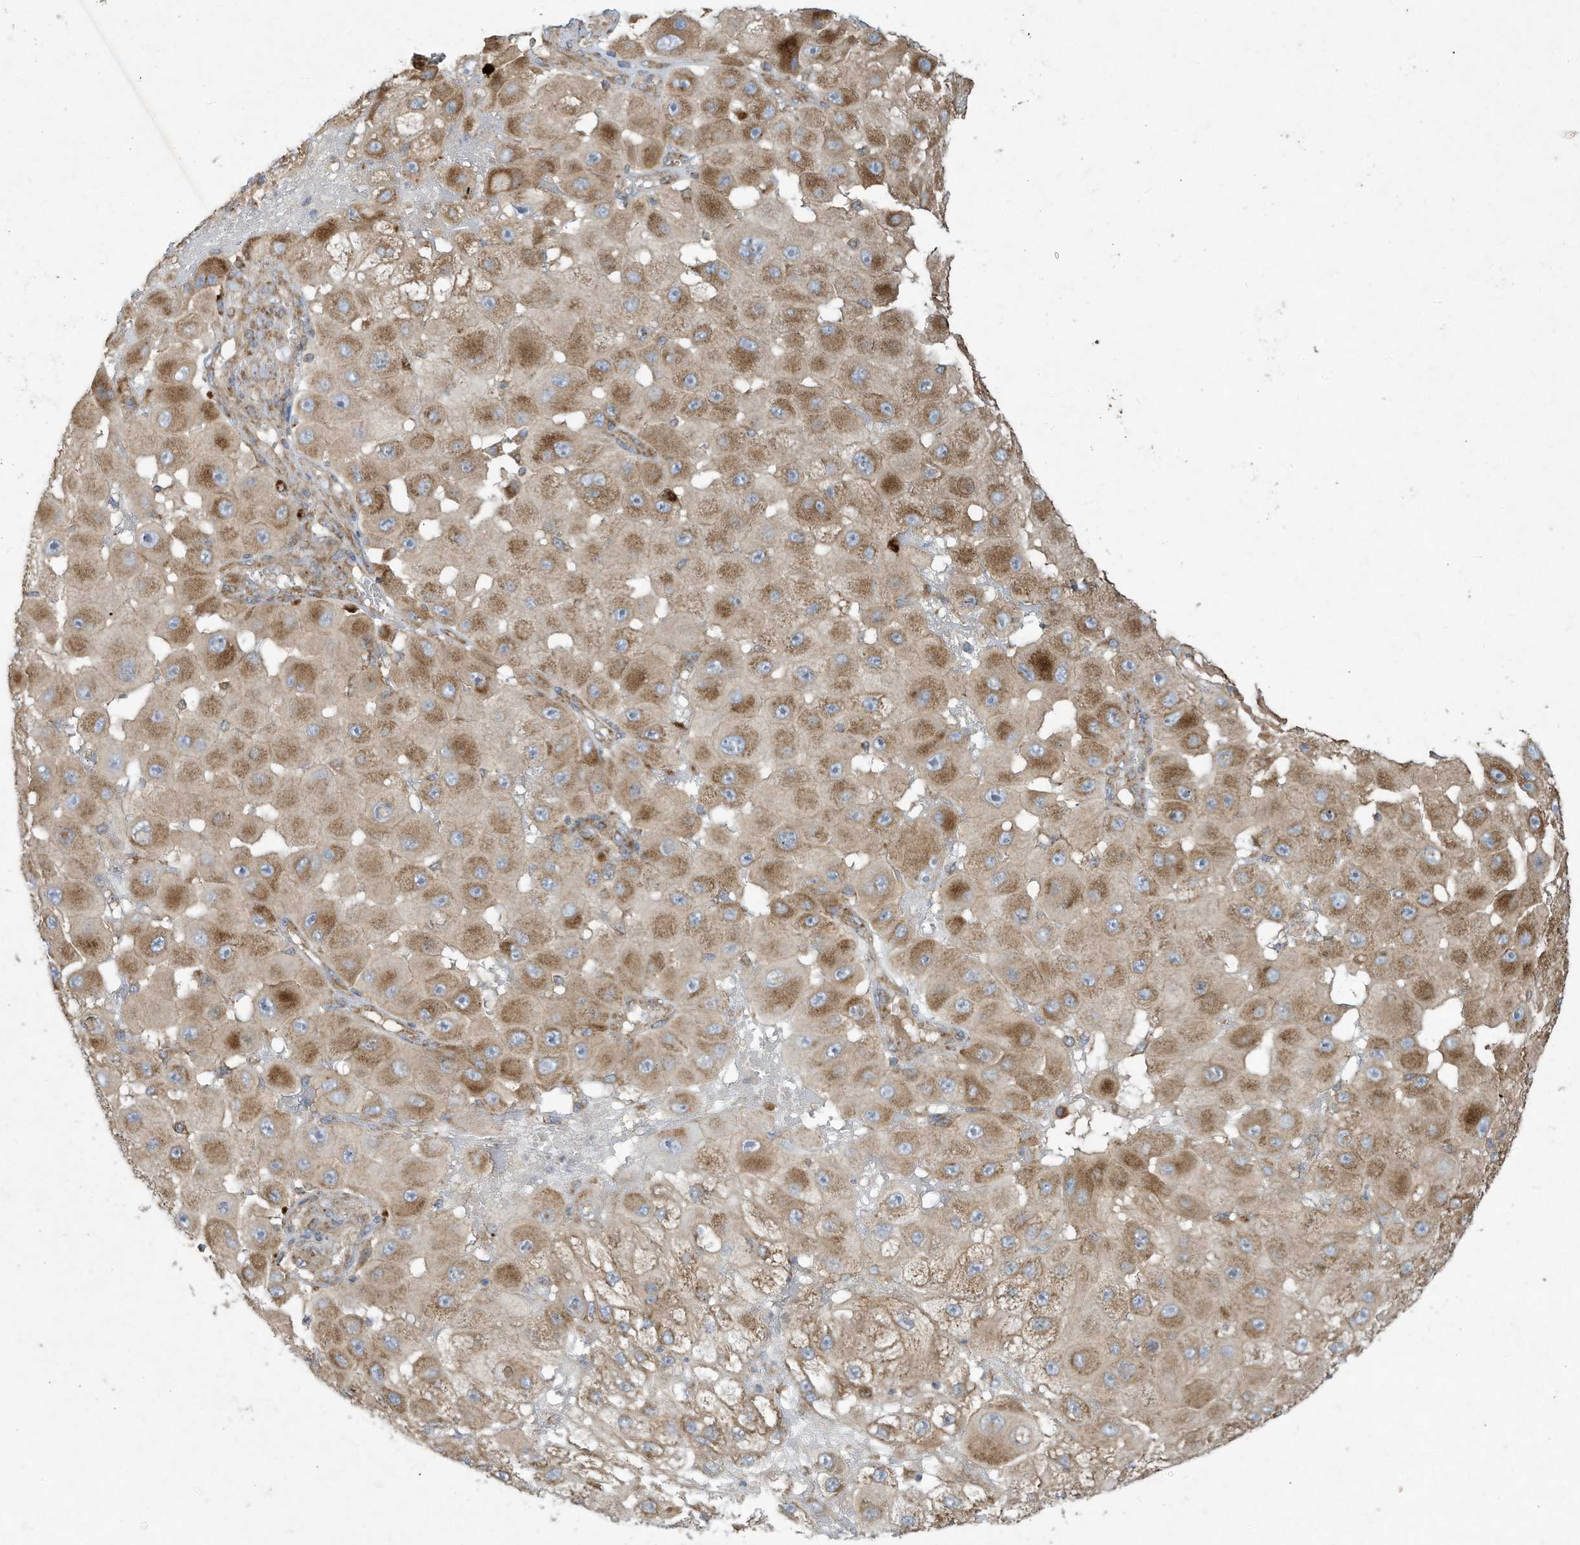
{"staining": {"intensity": "moderate", "quantity": "25%-75%", "location": "cytoplasmic/membranous"}, "tissue": "melanoma", "cell_type": "Tumor cells", "image_type": "cancer", "snomed": [{"axis": "morphology", "description": "Malignant melanoma, NOS"}, {"axis": "topography", "description": "Skin"}], "caption": "The photomicrograph shows a brown stain indicating the presence of a protein in the cytoplasmic/membranous of tumor cells in malignant melanoma.", "gene": "SYNJ2", "patient": {"sex": "female", "age": 81}}